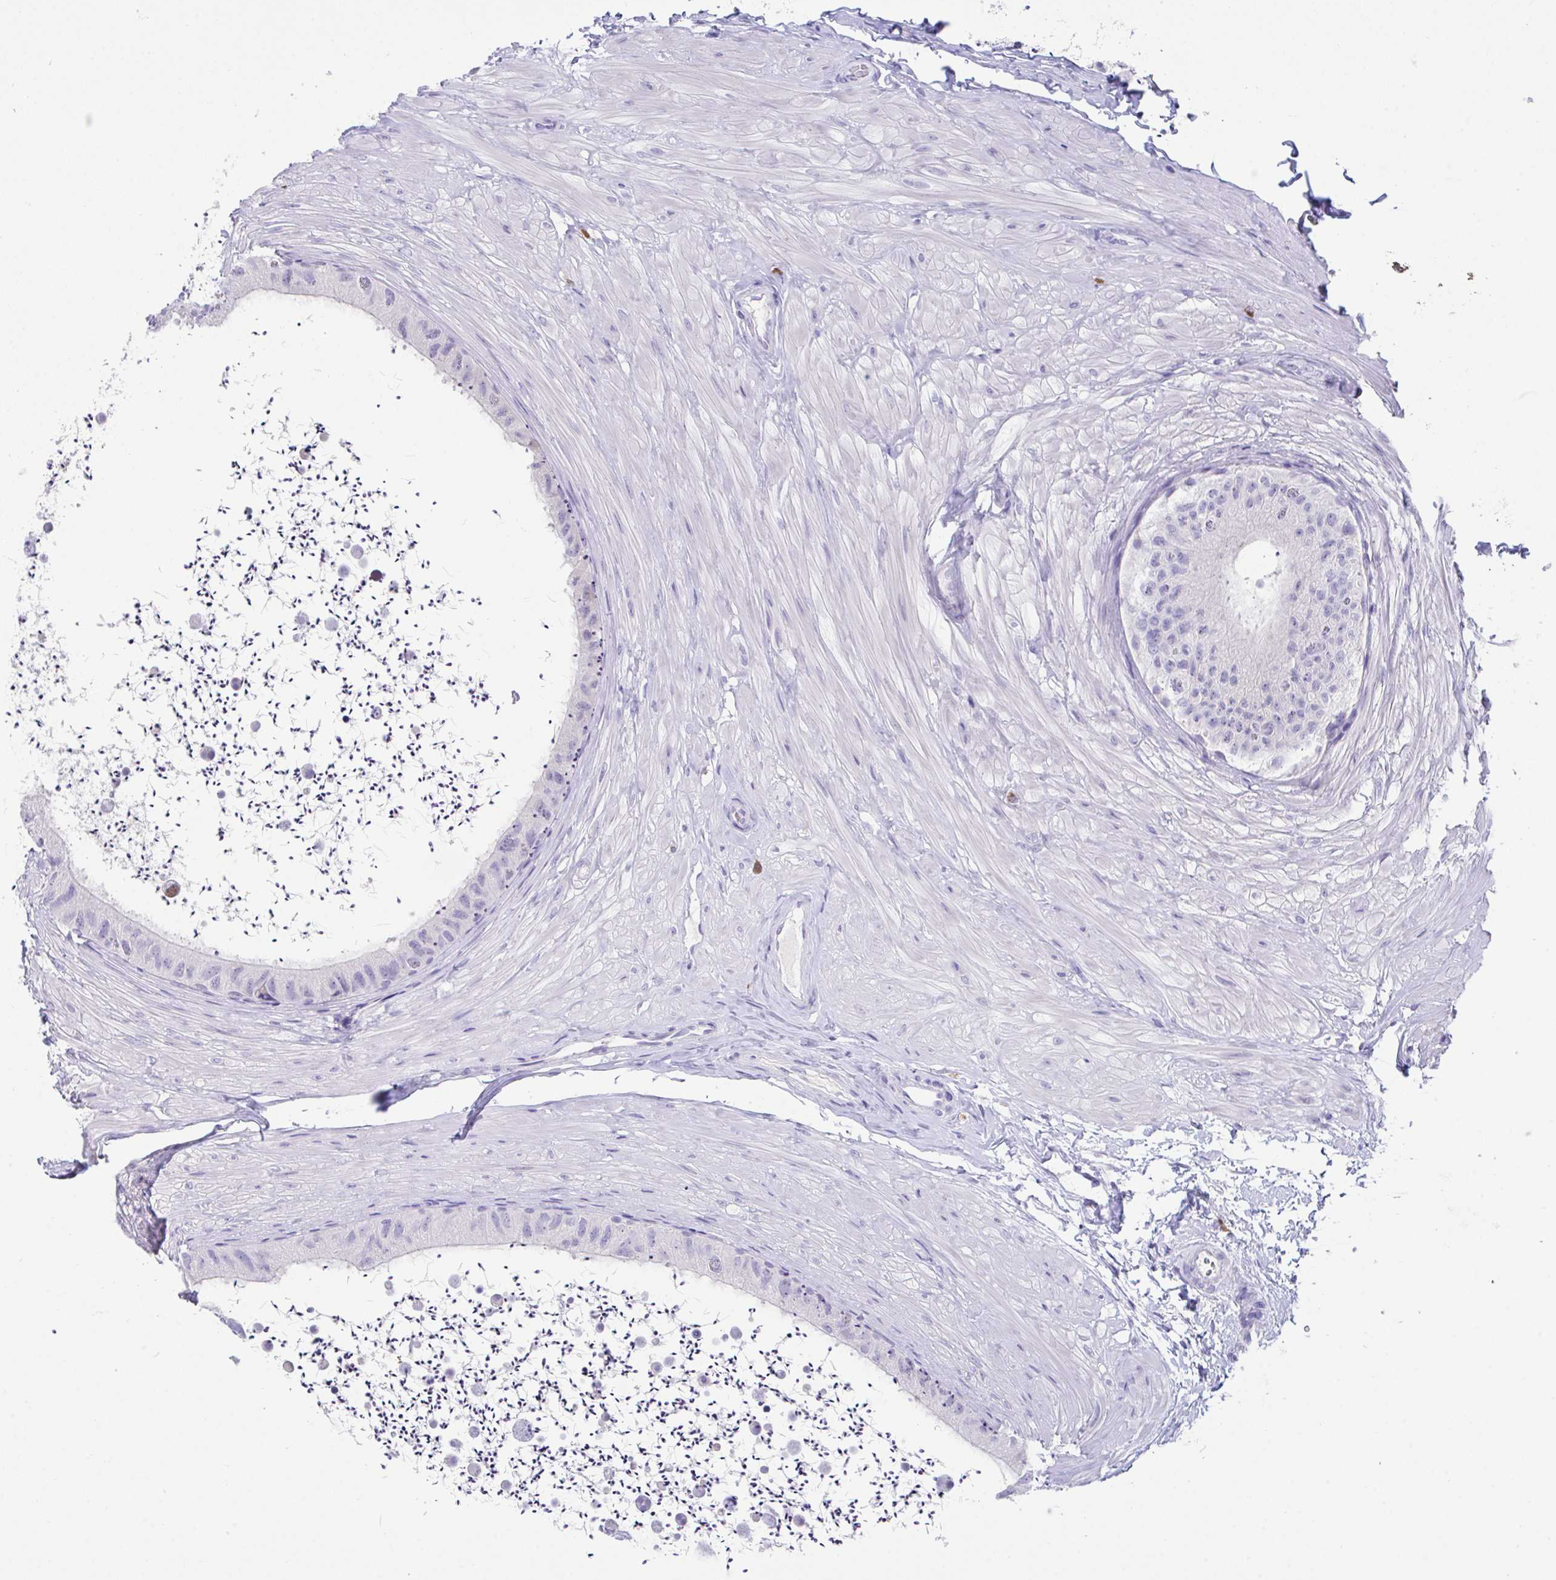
{"staining": {"intensity": "negative", "quantity": "none", "location": "none"}, "tissue": "epididymis", "cell_type": "Glandular cells", "image_type": "normal", "snomed": [{"axis": "morphology", "description": "Normal tissue, NOS"}, {"axis": "topography", "description": "Epididymis"}, {"axis": "topography", "description": "Peripheral nerve tissue"}], "caption": "Glandular cells are negative for brown protein staining in benign epididymis.", "gene": "HACD4", "patient": {"sex": "male", "age": 32}}